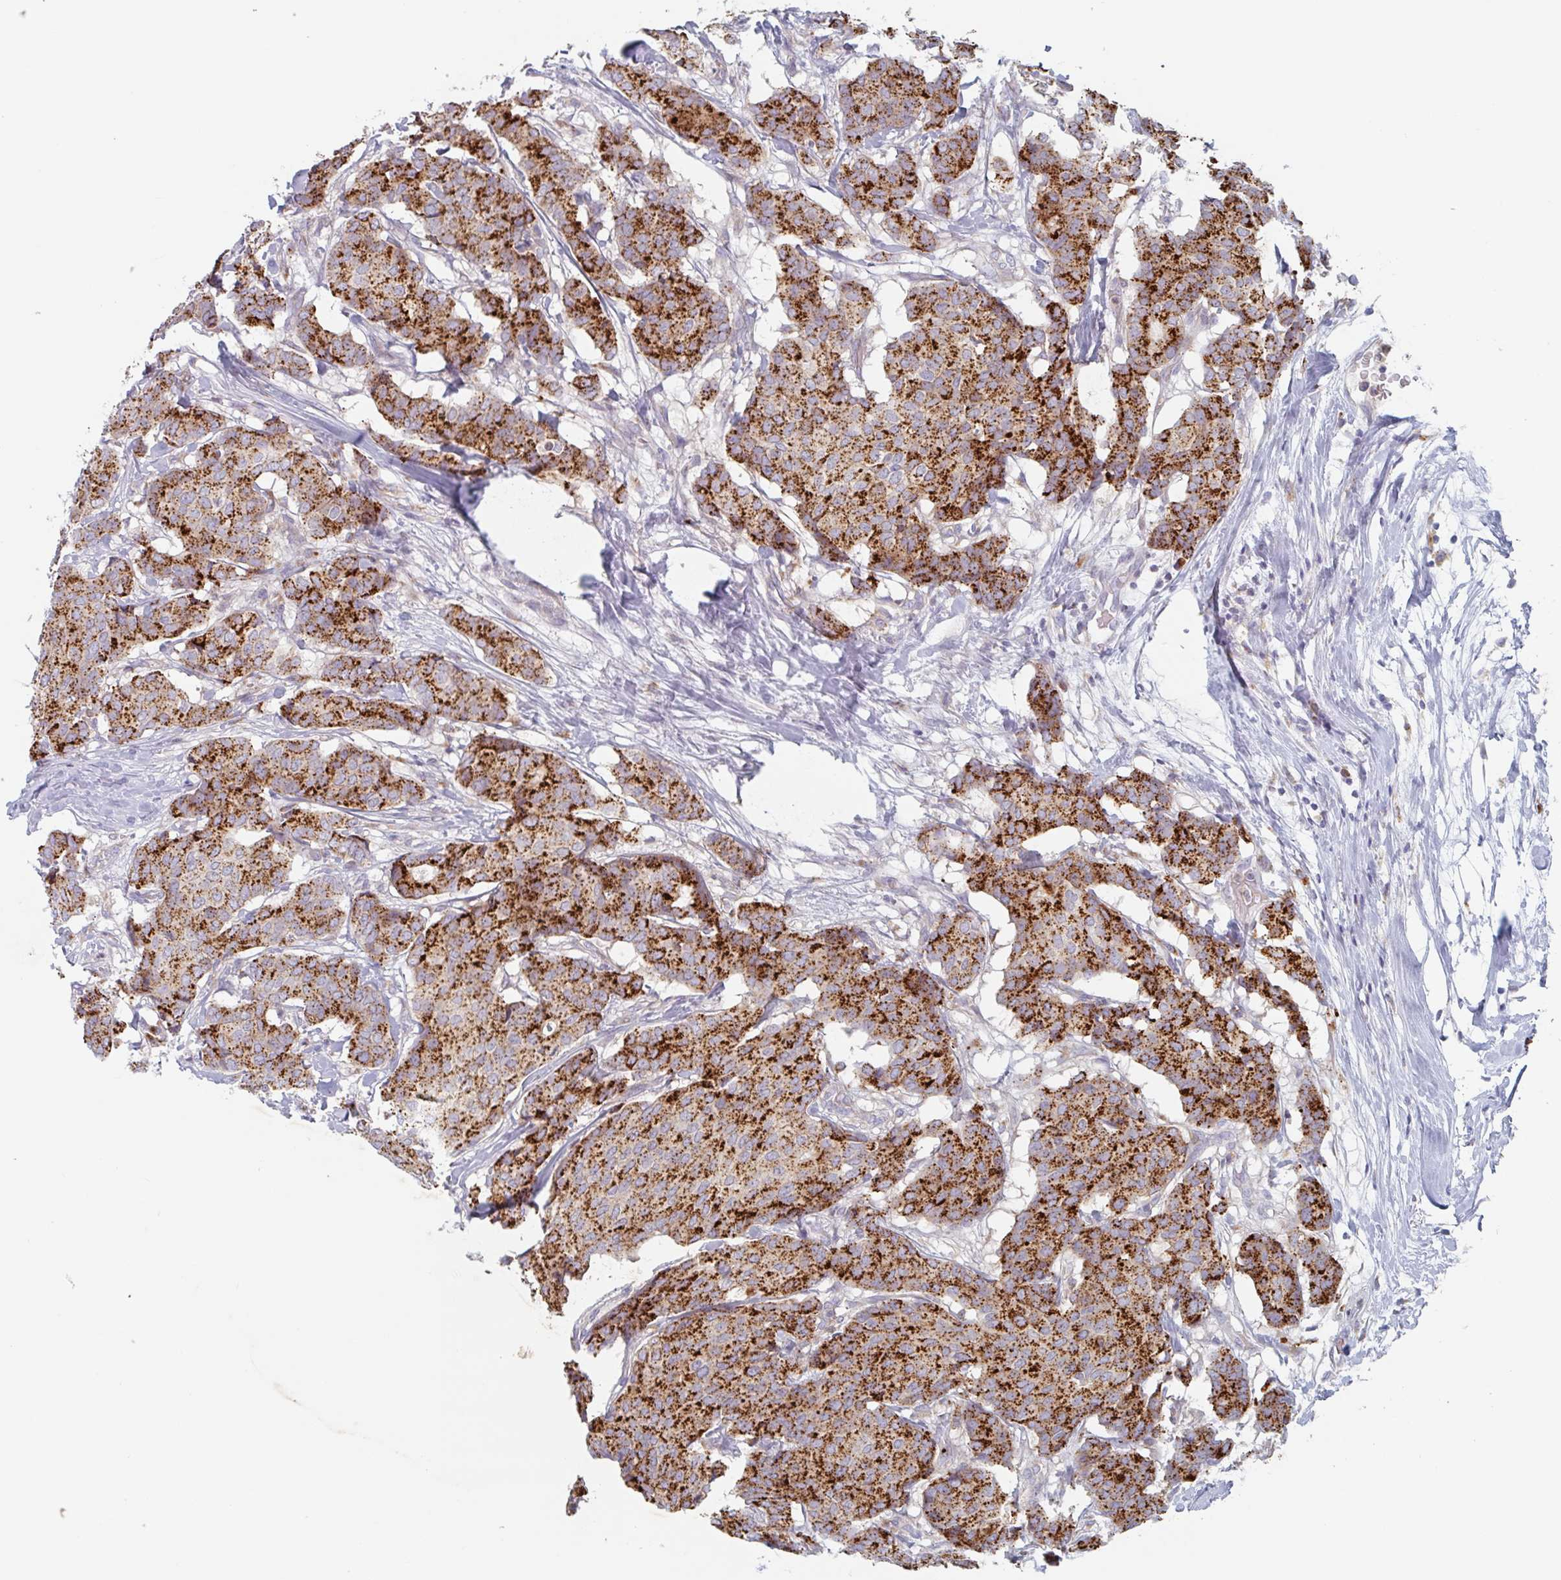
{"staining": {"intensity": "strong", "quantity": ">75%", "location": "cytoplasmic/membranous"}, "tissue": "breast cancer", "cell_type": "Tumor cells", "image_type": "cancer", "snomed": [{"axis": "morphology", "description": "Duct carcinoma"}, {"axis": "topography", "description": "Breast"}], "caption": "Human breast cancer (intraductal carcinoma) stained for a protein (brown) demonstrates strong cytoplasmic/membranous positive expression in about >75% of tumor cells.", "gene": "MANBA", "patient": {"sex": "female", "age": 75}}